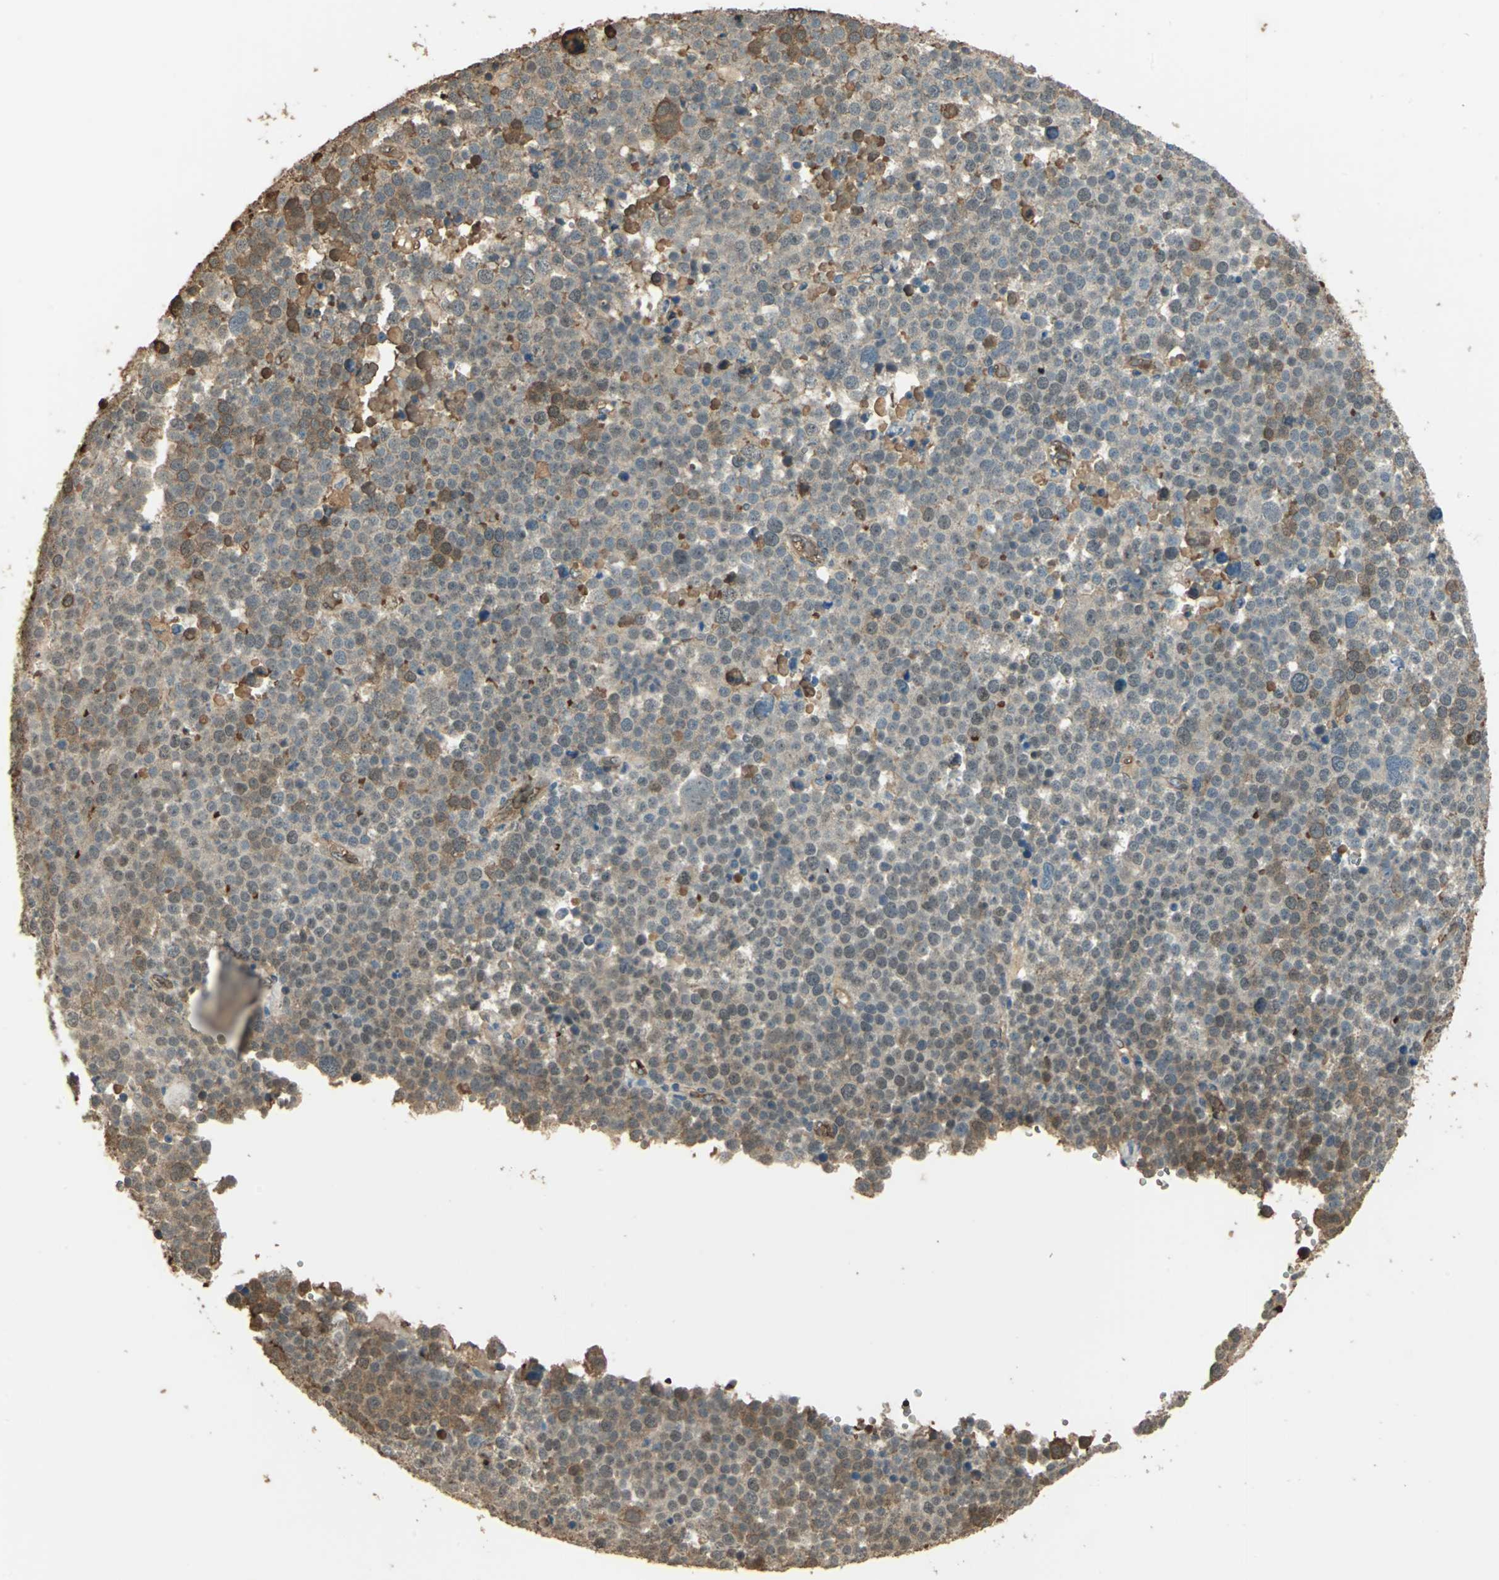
{"staining": {"intensity": "moderate", "quantity": "25%-75%", "location": "cytoplasmic/membranous,nuclear"}, "tissue": "testis cancer", "cell_type": "Tumor cells", "image_type": "cancer", "snomed": [{"axis": "morphology", "description": "Seminoma, NOS"}, {"axis": "topography", "description": "Testis"}], "caption": "DAB (3,3'-diaminobenzidine) immunohistochemical staining of human testis cancer (seminoma) shows moderate cytoplasmic/membranous and nuclear protein expression in approximately 25%-75% of tumor cells. Using DAB (3,3'-diaminobenzidine) (brown) and hematoxylin (blue) stains, captured at high magnification using brightfield microscopy.", "gene": "DDAH1", "patient": {"sex": "male", "age": 71}}